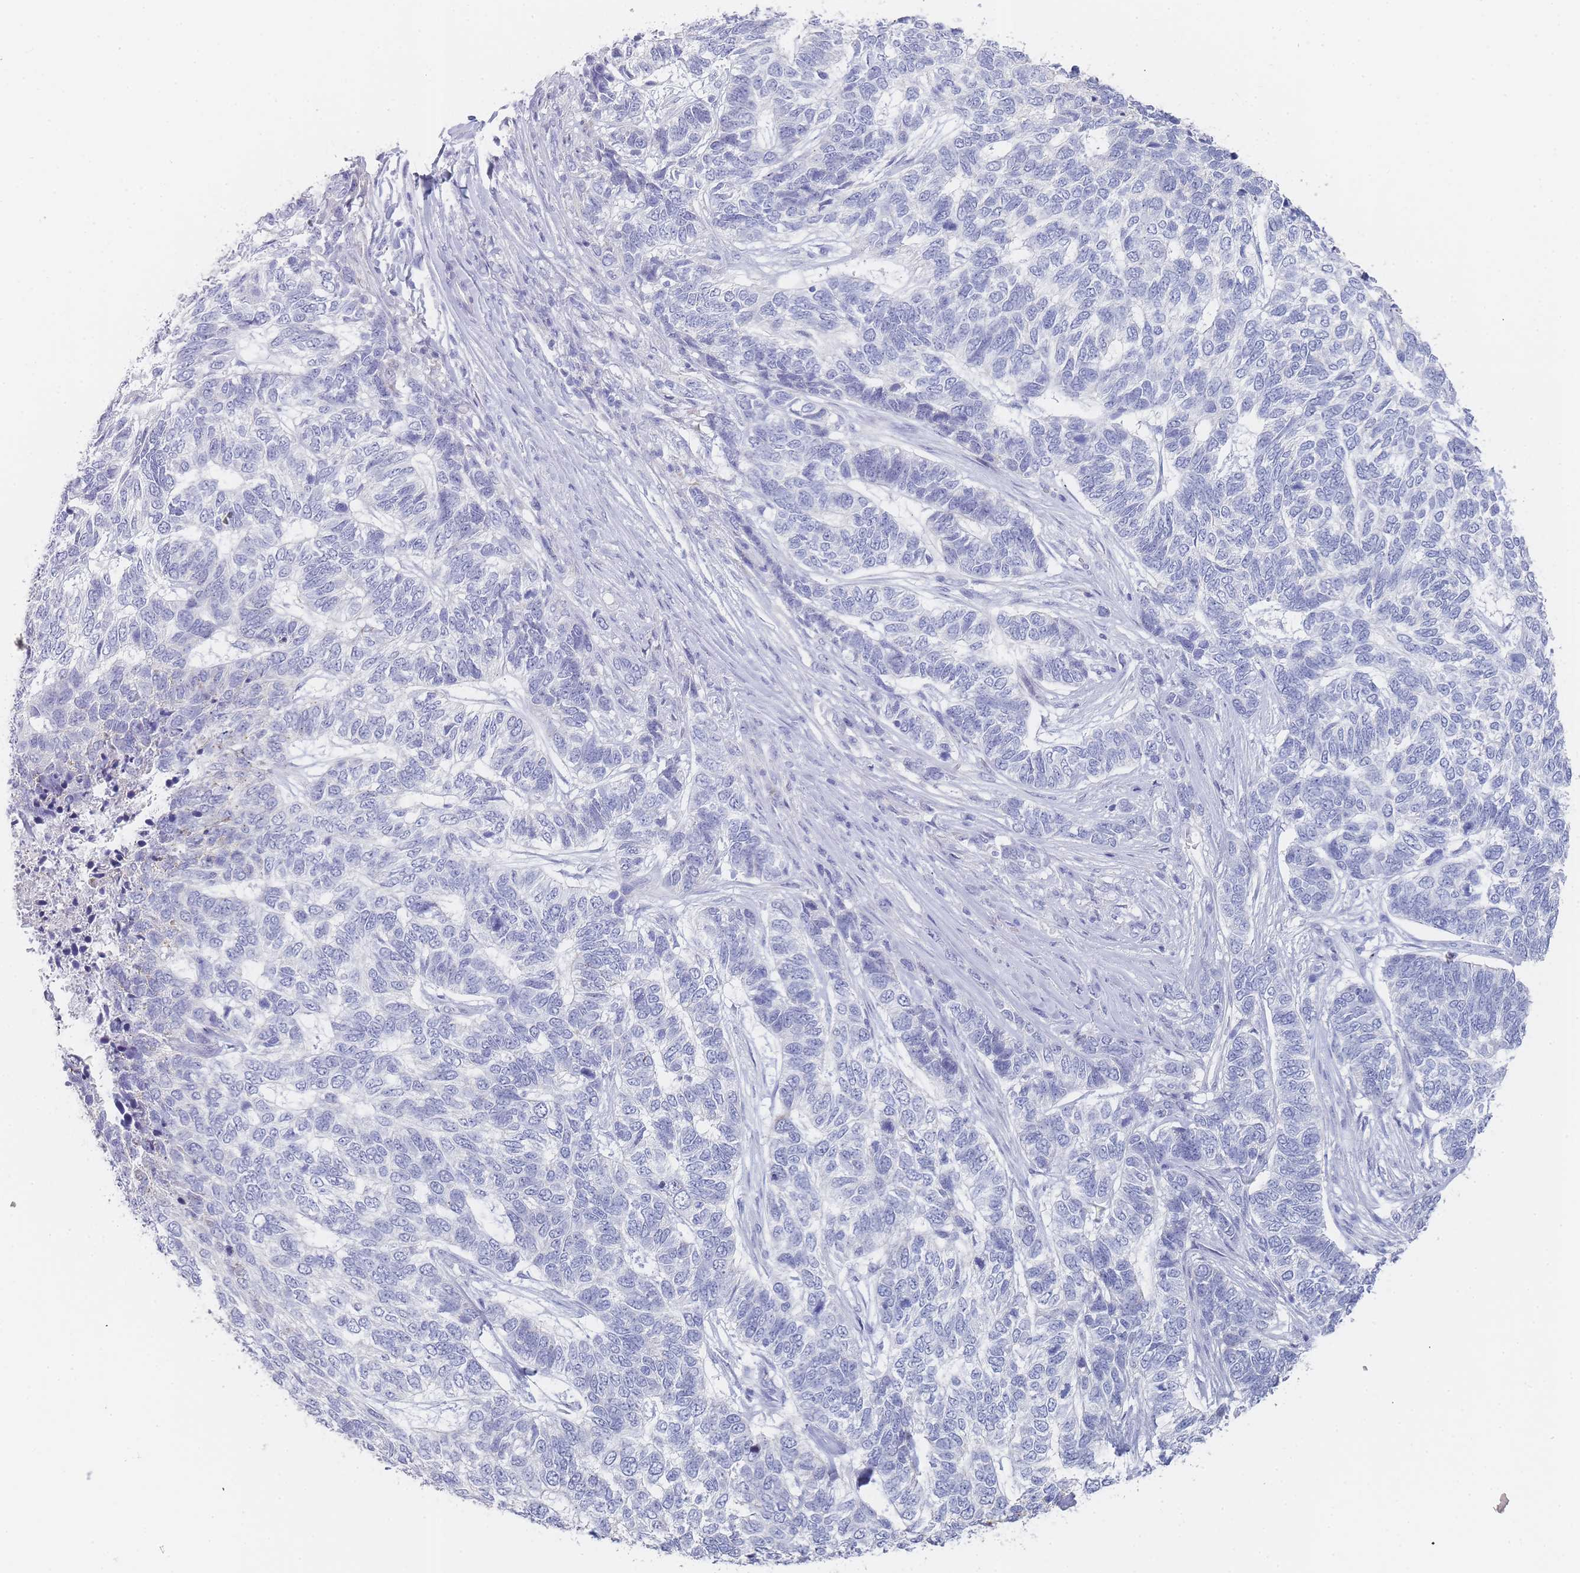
{"staining": {"intensity": "negative", "quantity": "none", "location": "none"}, "tissue": "skin cancer", "cell_type": "Tumor cells", "image_type": "cancer", "snomed": [{"axis": "morphology", "description": "Basal cell carcinoma"}, {"axis": "topography", "description": "Skin"}], "caption": "This is a photomicrograph of IHC staining of skin cancer (basal cell carcinoma), which shows no positivity in tumor cells. (DAB (3,3'-diaminobenzidine) IHC with hematoxylin counter stain).", "gene": "IMPG1", "patient": {"sex": "female", "age": 65}}